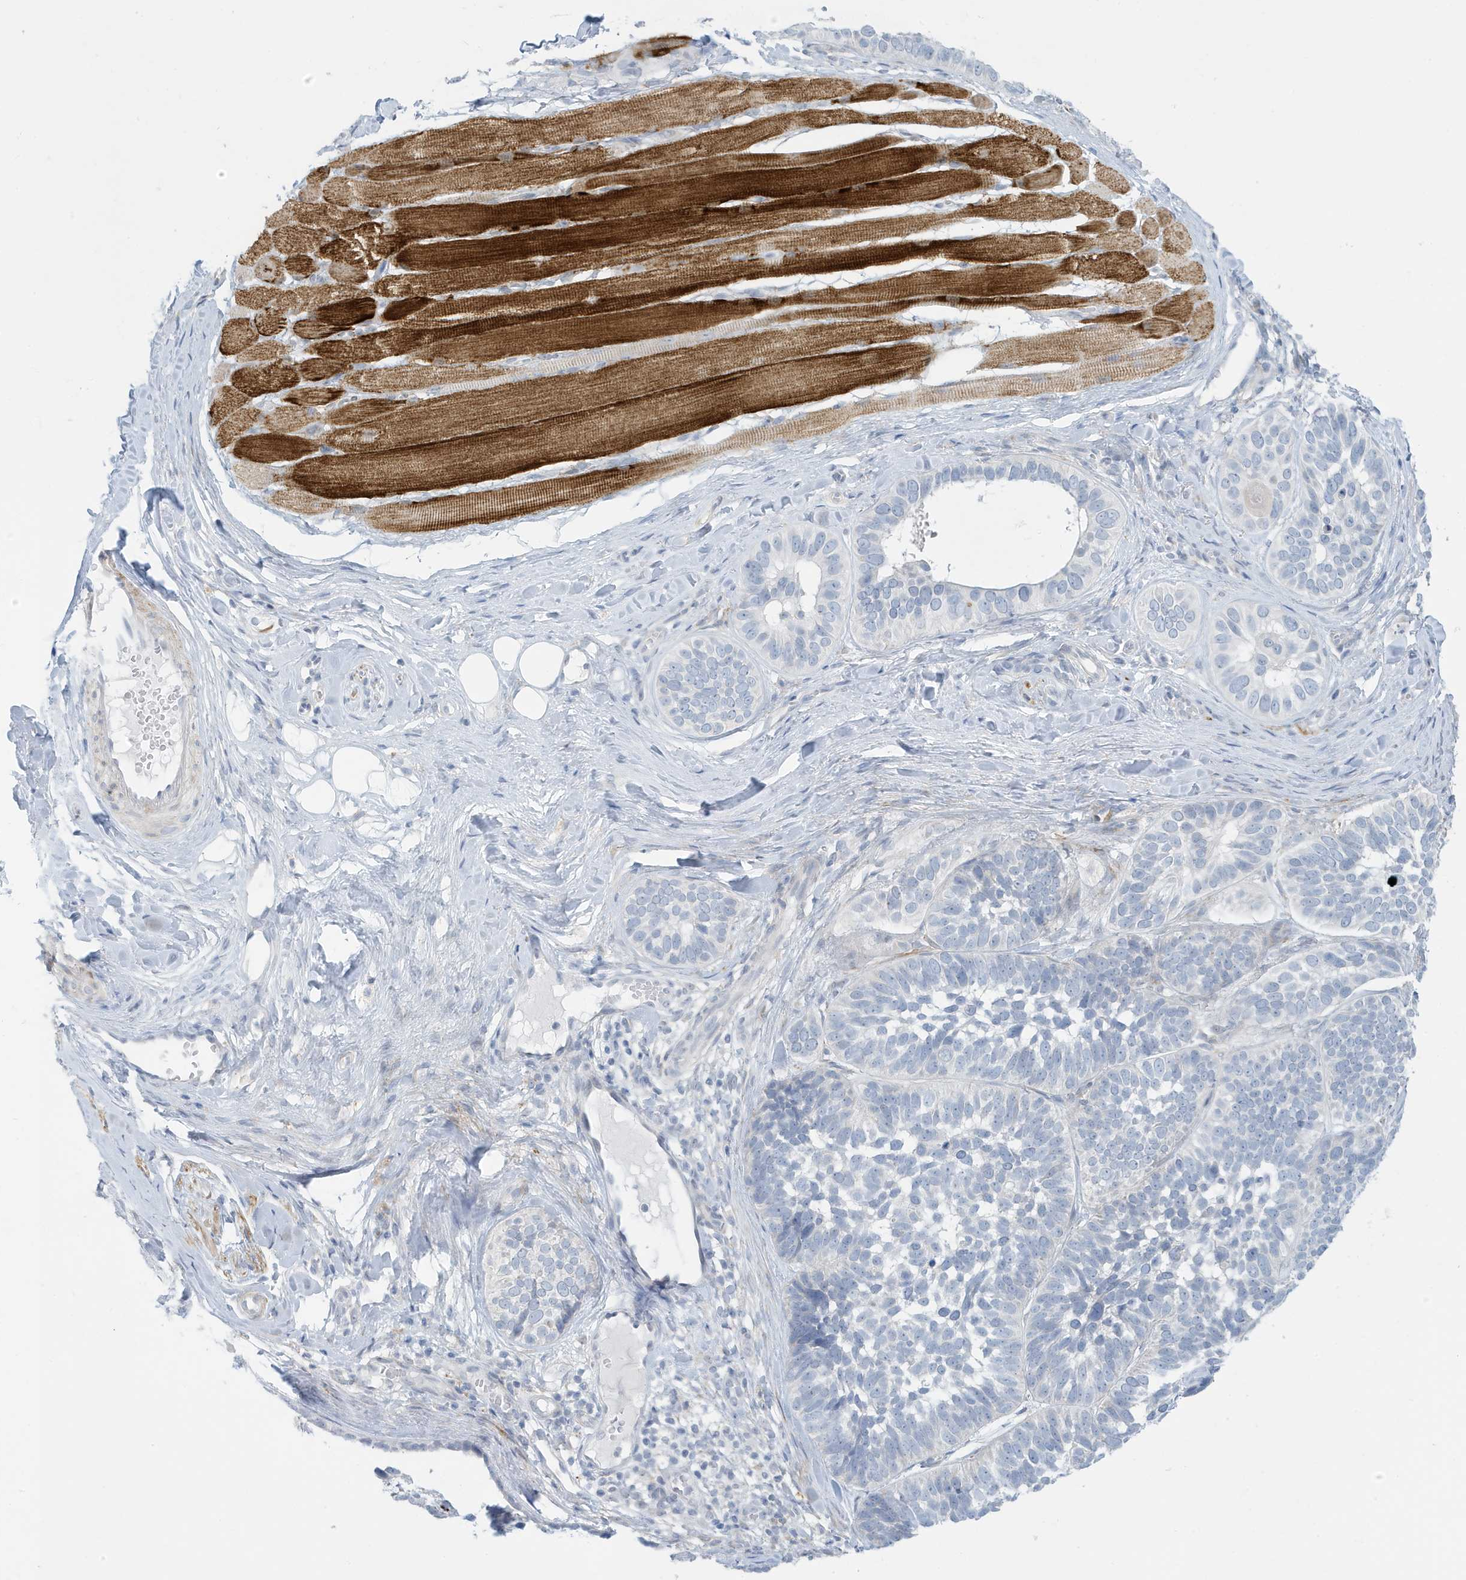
{"staining": {"intensity": "negative", "quantity": "none", "location": "none"}, "tissue": "skin cancer", "cell_type": "Tumor cells", "image_type": "cancer", "snomed": [{"axis": "morphology", "description": "Basal cell carcinoma"}, {"axis": "topography", "description": "Skin"}], "caption": "A histopathology image of skin cancer (basal cell carcinoma) stained for a protein demonstrates no brown staining in tumor cells.", "gene": "PERM1", "patient": {"sex": "male", "age": 62}}